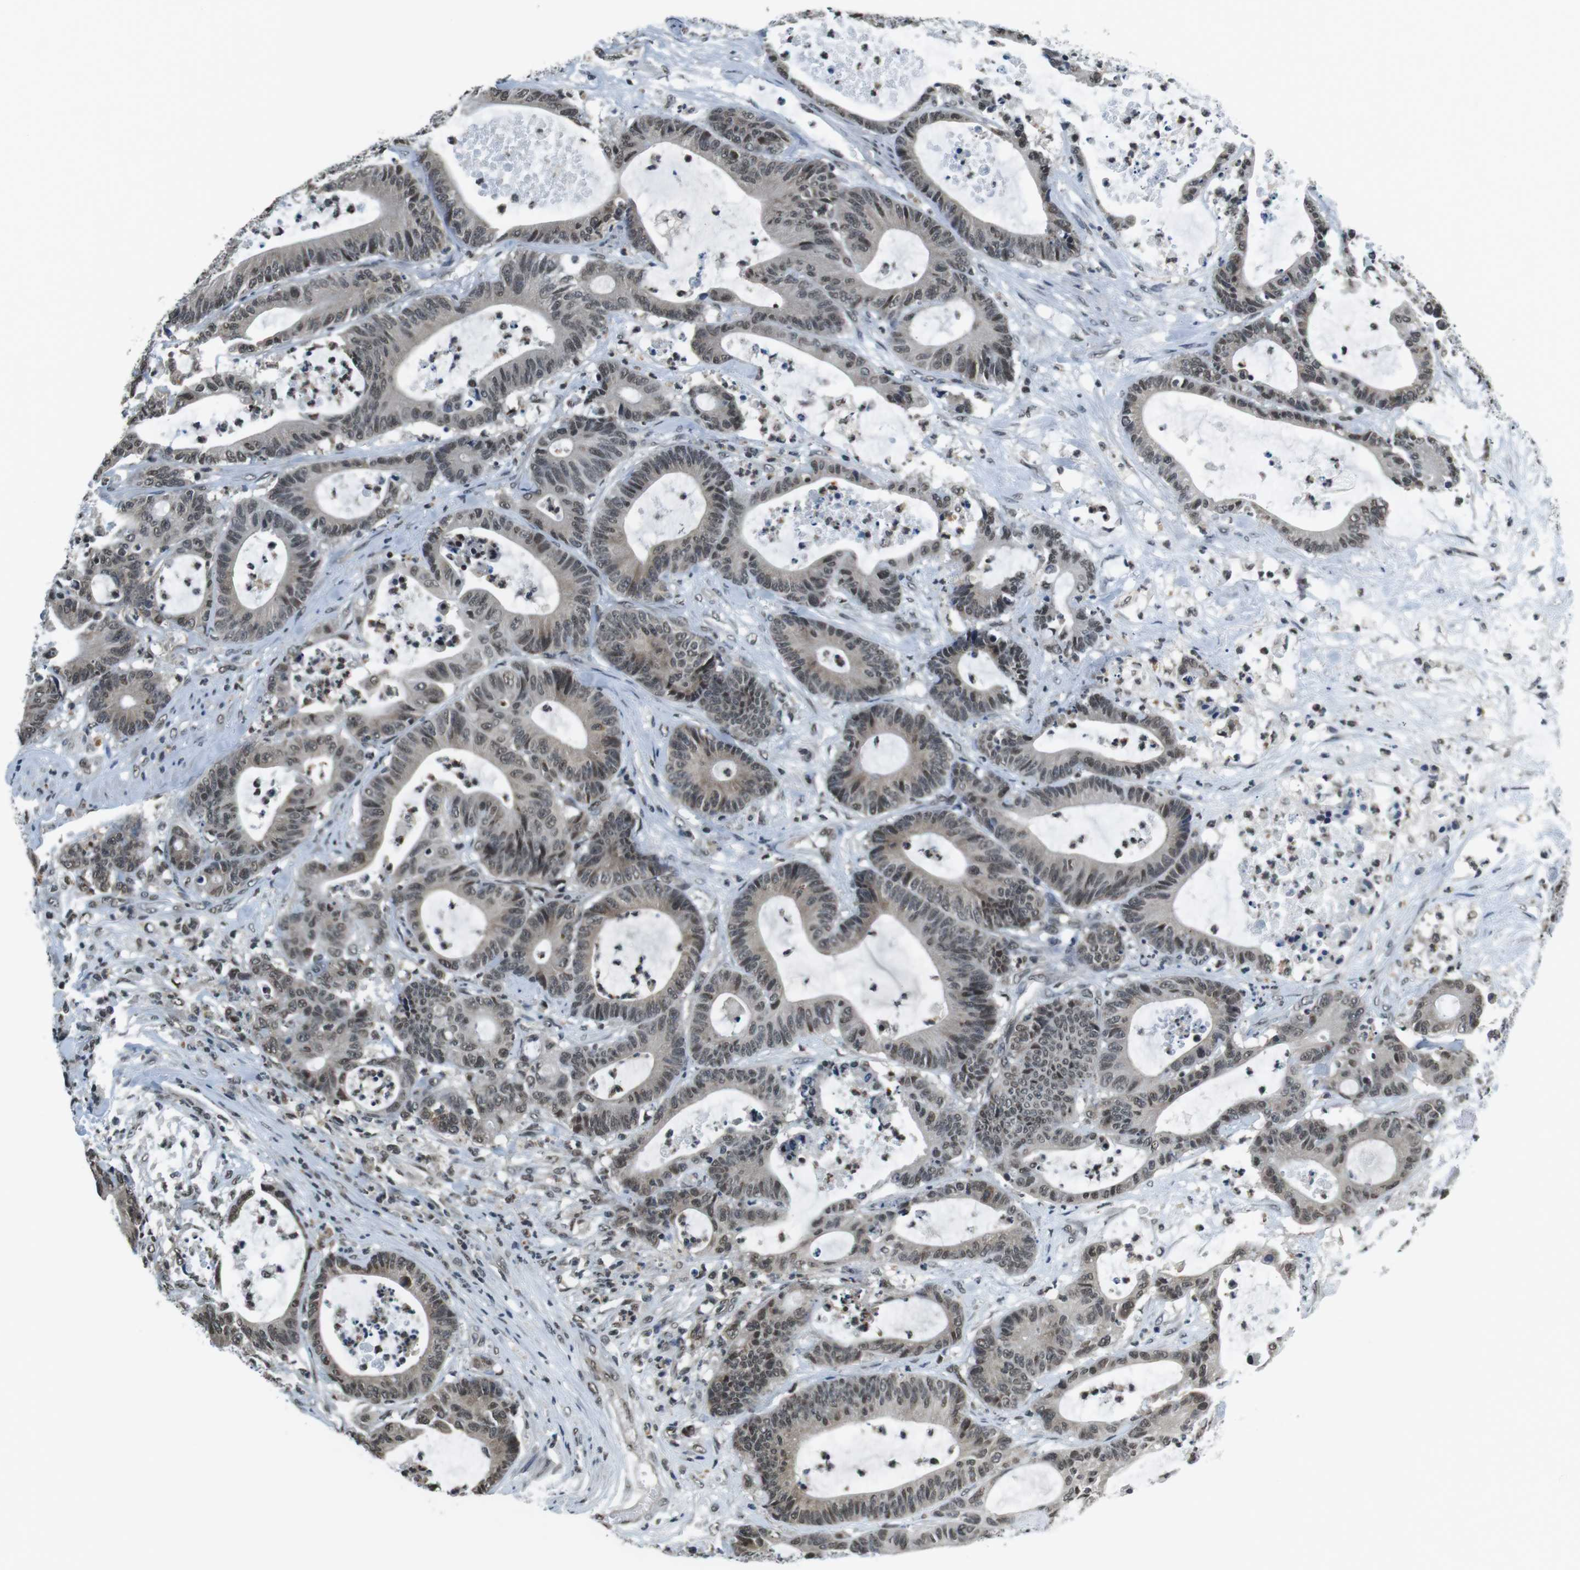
{"staining": {"intensity": "weak", "quantity": "25%-75%", "location": "nuclear"}, "tissue": "colorectal cancer", "cell_type": "Tumor cells", "image_type": "cancer", "snomed": [{"axis": "morphology", "description": "Adenocarcinoma, NOS"}, {"axis": "topography", "description": "Colon"}], "caption": "Immunohistochemical staining of colorectal cancer displays low levels of weak nuclear positivity in about 25%-75% of tumor cells. The staining is performed using DAB brown chromogen to label protein expression. The nuclei are counter-stained blue using hematoxylin.", "gene": "NEK4", "patient": {"sex": "female", "age": 84}}